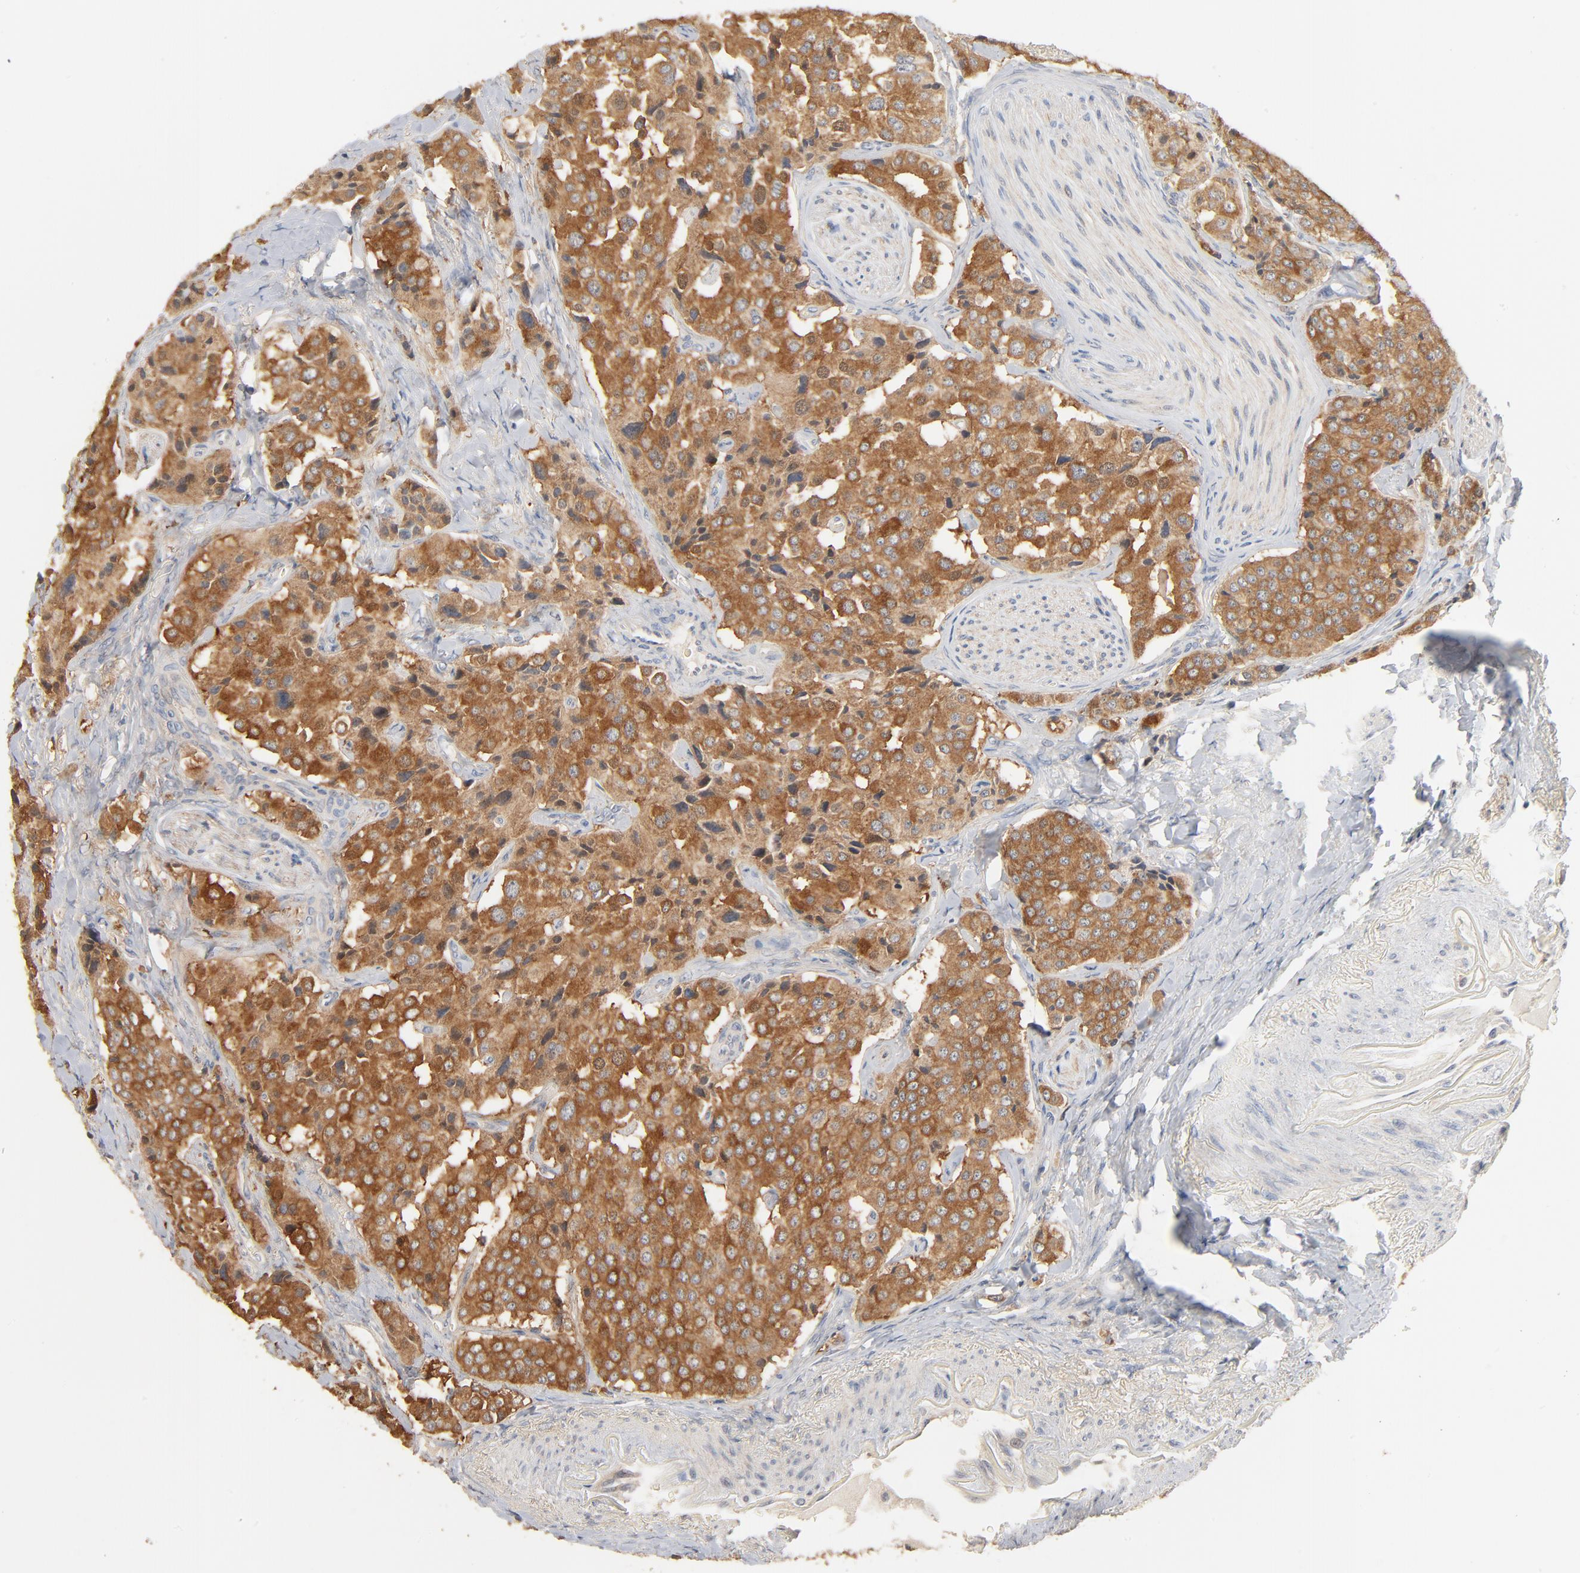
{"staining": {"intensity": "strong", "quantity": ">75%", "location": "cytoplasmic/membranous"}, "tissue": "carcinoid", "cell_type": "Tumor cells", "image_type": "cancer", "snomed": [{"axis": "morphology", "description": "Carcinoid, malignant, NOS"}, {"axis": "topography", "description": "Colon"}], "caption": "Malignant carcinoid was stained to show a protein in brown. There is high levels of strong cytoplasmic/membranous staining in approximately >75% of tumor cells. Nuclei are stained in blue.", "gene": "ZDHHC8", "patient": {"sex": "female", "age": 61}}